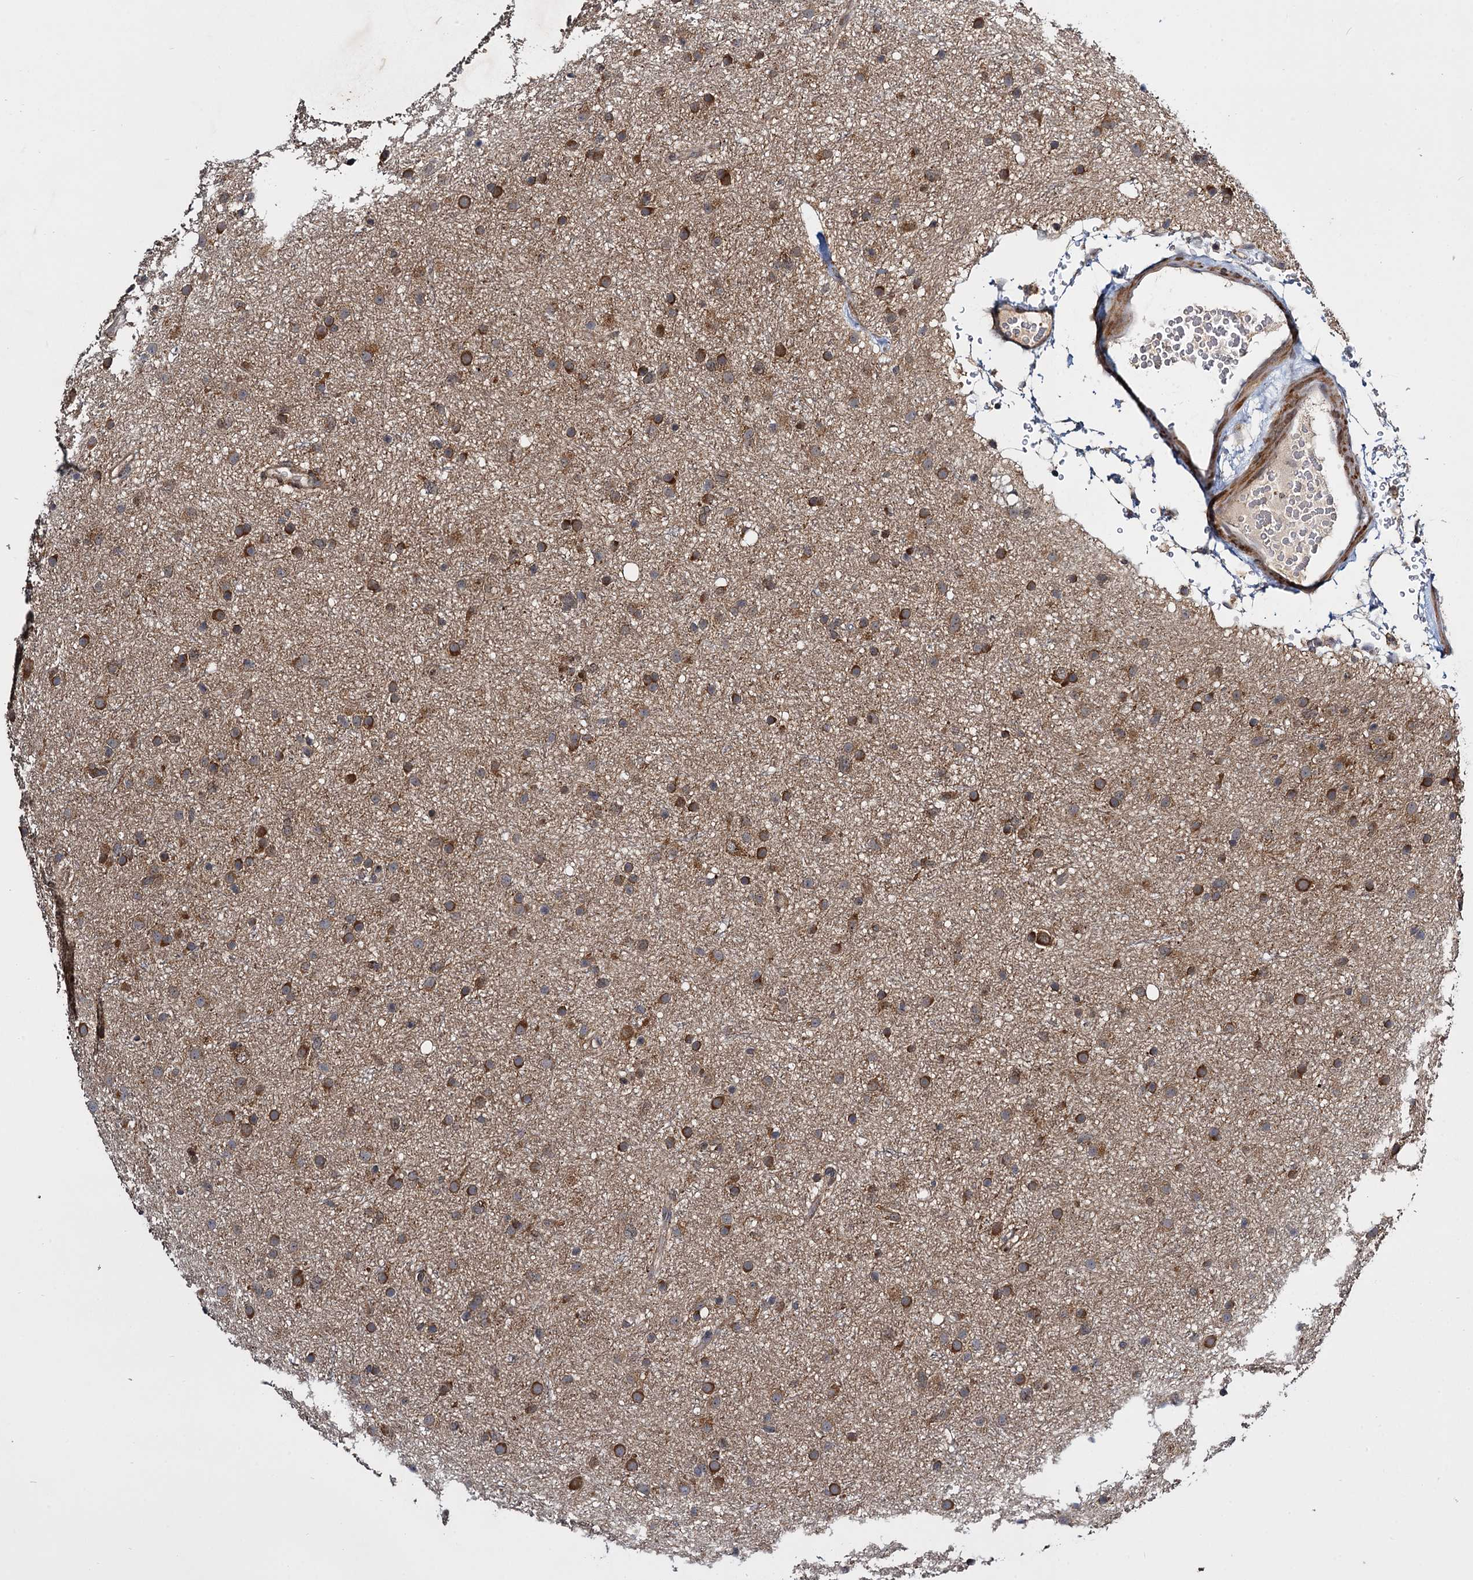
{"staining": {"intensity": "moderate", "quantity": ">75%", "location": "cytoplasmic/membranous"}, "tissue": "glioma", "cell_type": "Tumor cells", "image_type": "cancer", "snomed": [{"axis": "morphology", "description": "Glioma, malignant, Low grade"}, {"axis": "topography", "description": "Cerebral cortex"}], "caption": "Glioma stained with immunohistochemistry (IHC) reveals moderate cytoplasmic/membranous staining in approximately >75% of tumor cells.", "gene": "ARHGAP42", "patient": {"sex": "female", "age": 39}}